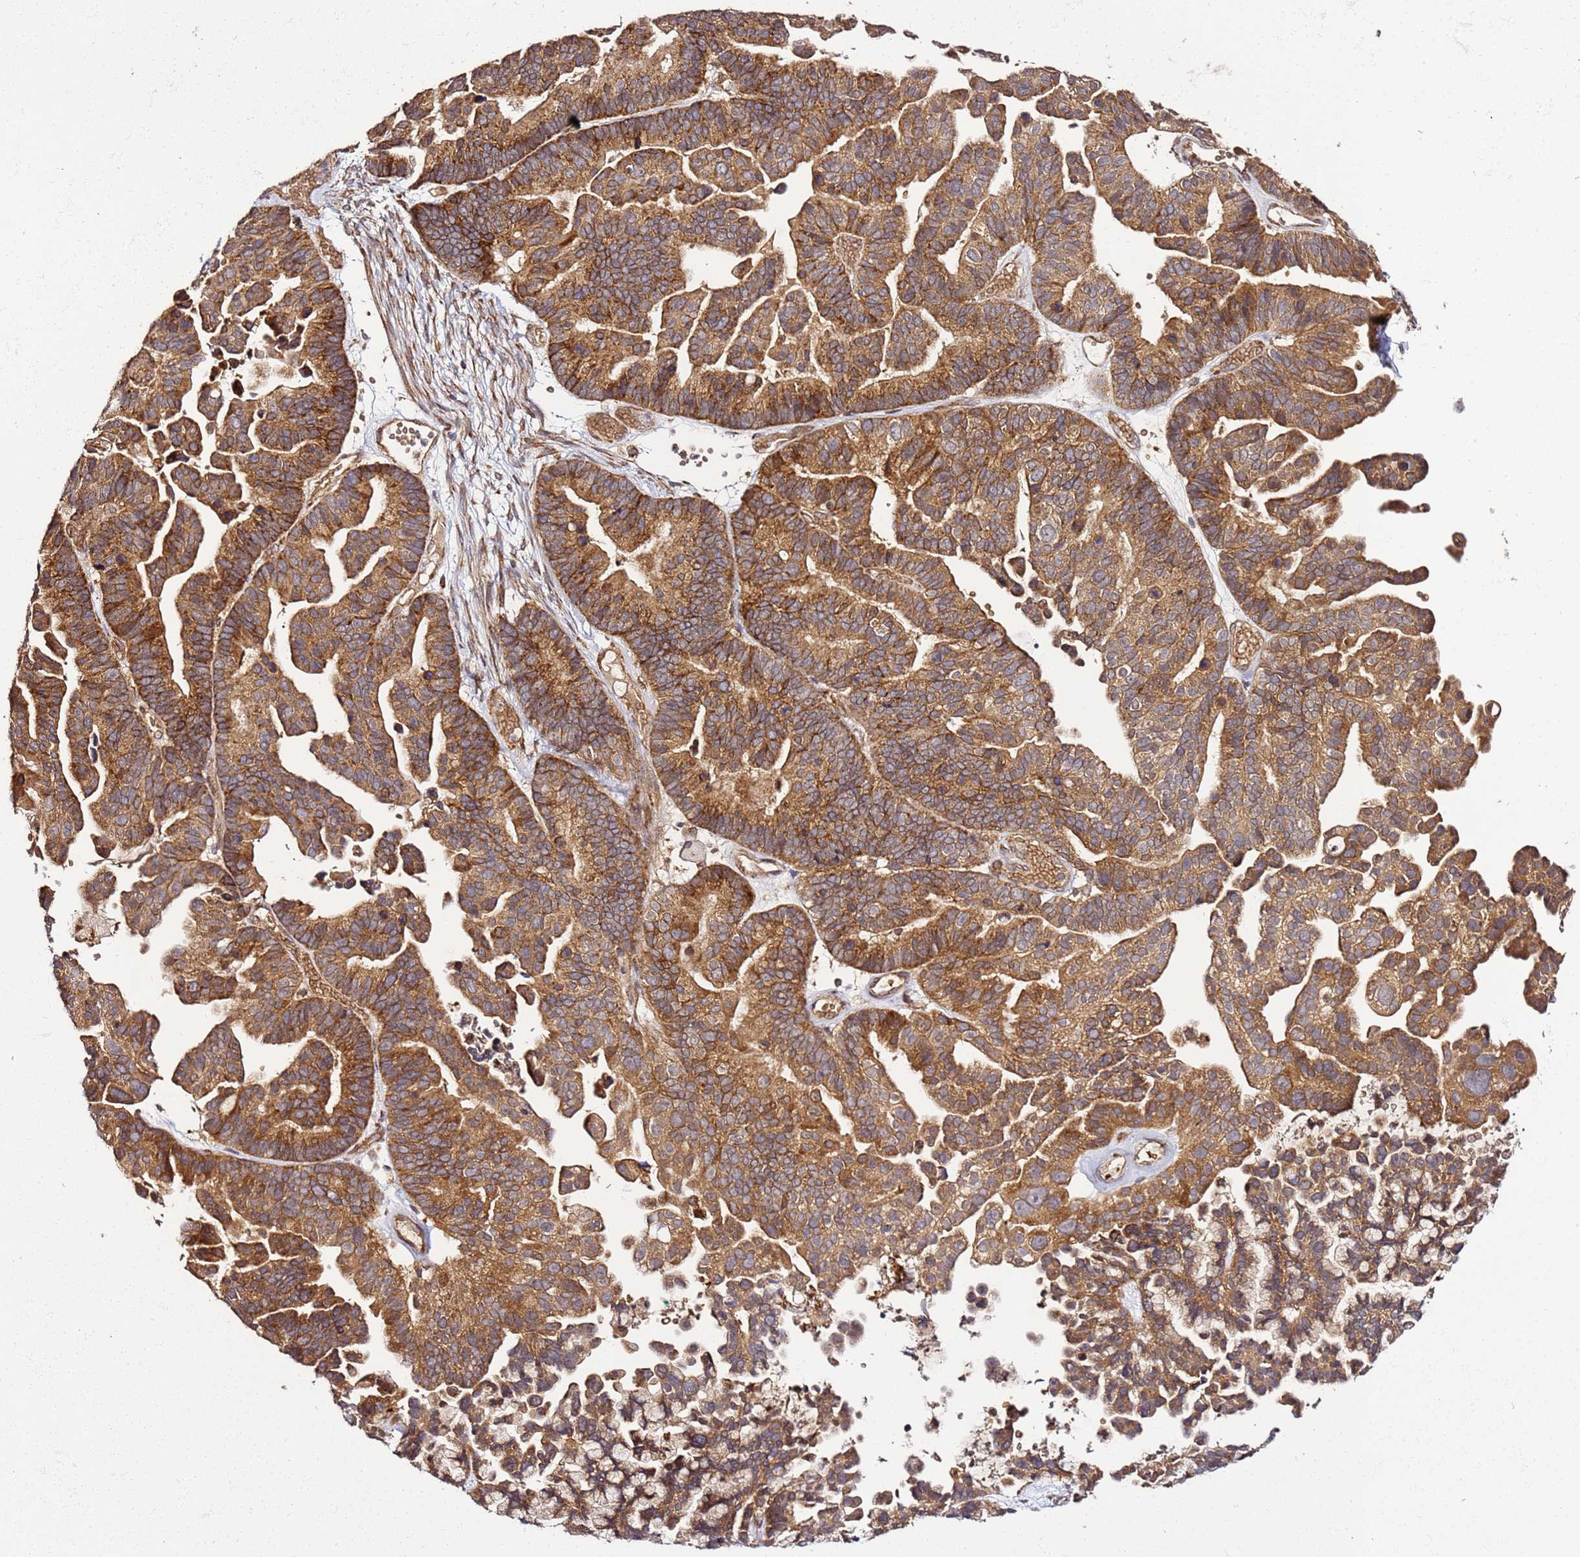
{"staining": {"intensity": "strong", "quantity": ">75%", "location": "cytoplasmic/membranous"}, "tissue": "ovarian cancer", "cell_type": "Tumor cells", "image_type": "cancer", "snomed": [{"axis": "morphology", "description": "Cystadenocarcinoma, serous, NOS"}, {"axis": "topography", "description": "Ovary"}], "caption": "The histopathology image demonstrates a brown stain indicating the presence of a protein in the cytoplasmic/membranous of tumor cells in serous cystadenocarcinoma (ovarian).", "gene": "TM2D2", "patient": {"sex": "female", "age": 56}}